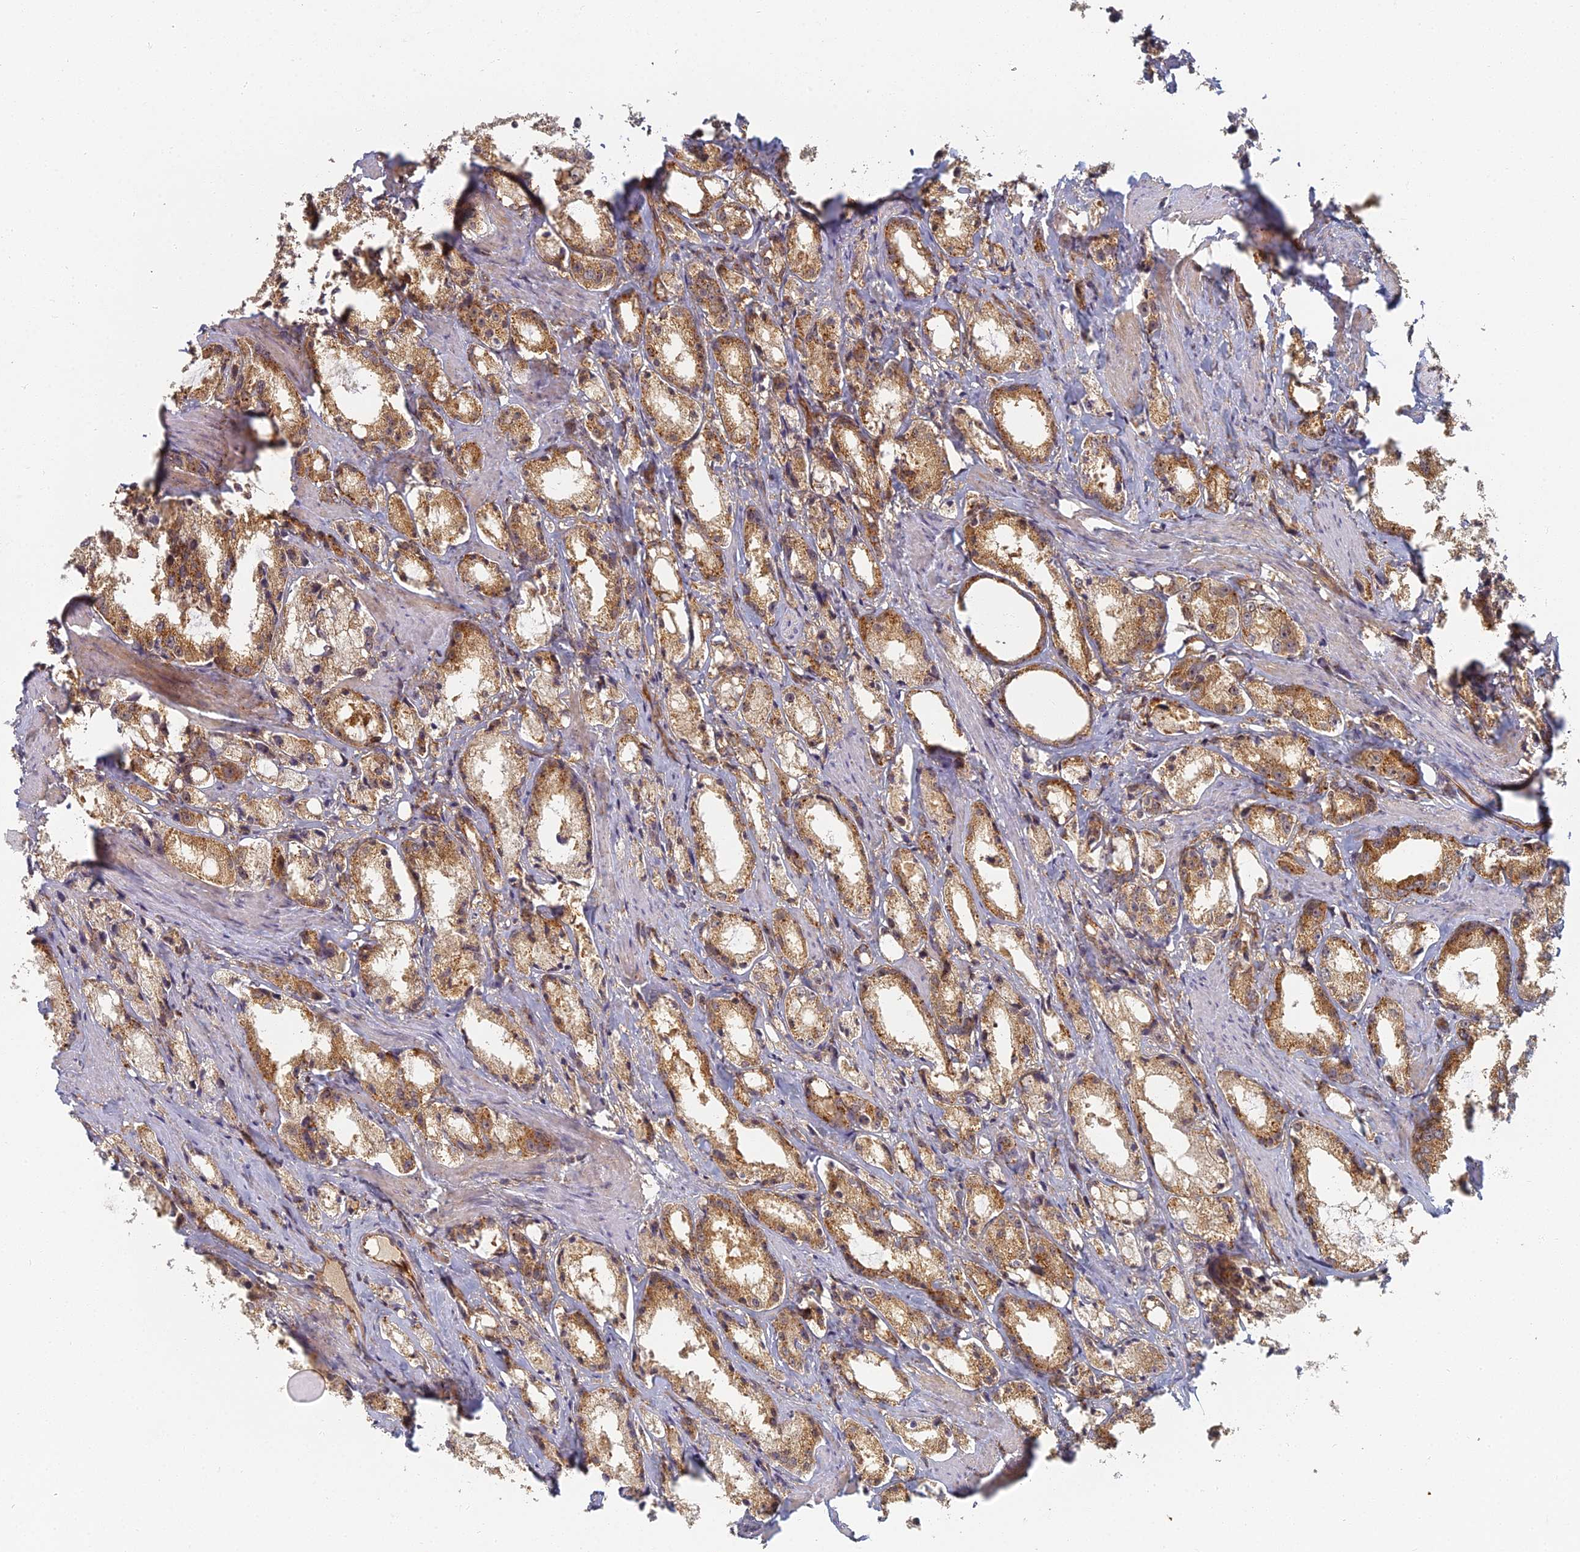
{"staining": {"intensity": "moderate", "quantity": ">75%", "location": "cytoplasmic/membranous"}, "tissue": "prostate cancer", "cell_type": "Tumor cells", "image_type": "cancer", "snomed": [{"axis": "morphology", "description": "Adenocarcinoma, High grade"}, {"axis": "topography", "description": "Prostate"}], "caption": "IHC (DAB (3,3'-diaminobenzidine)) staining of human prostate cancer shows moderate cytoplasmic/membranous protein positivity in about >75% of tumor cells. (DAB IHC with brightfield microscopy, high magnification).", "gene": "INO80D", "patient": {"sex": "male", "age": 66}}